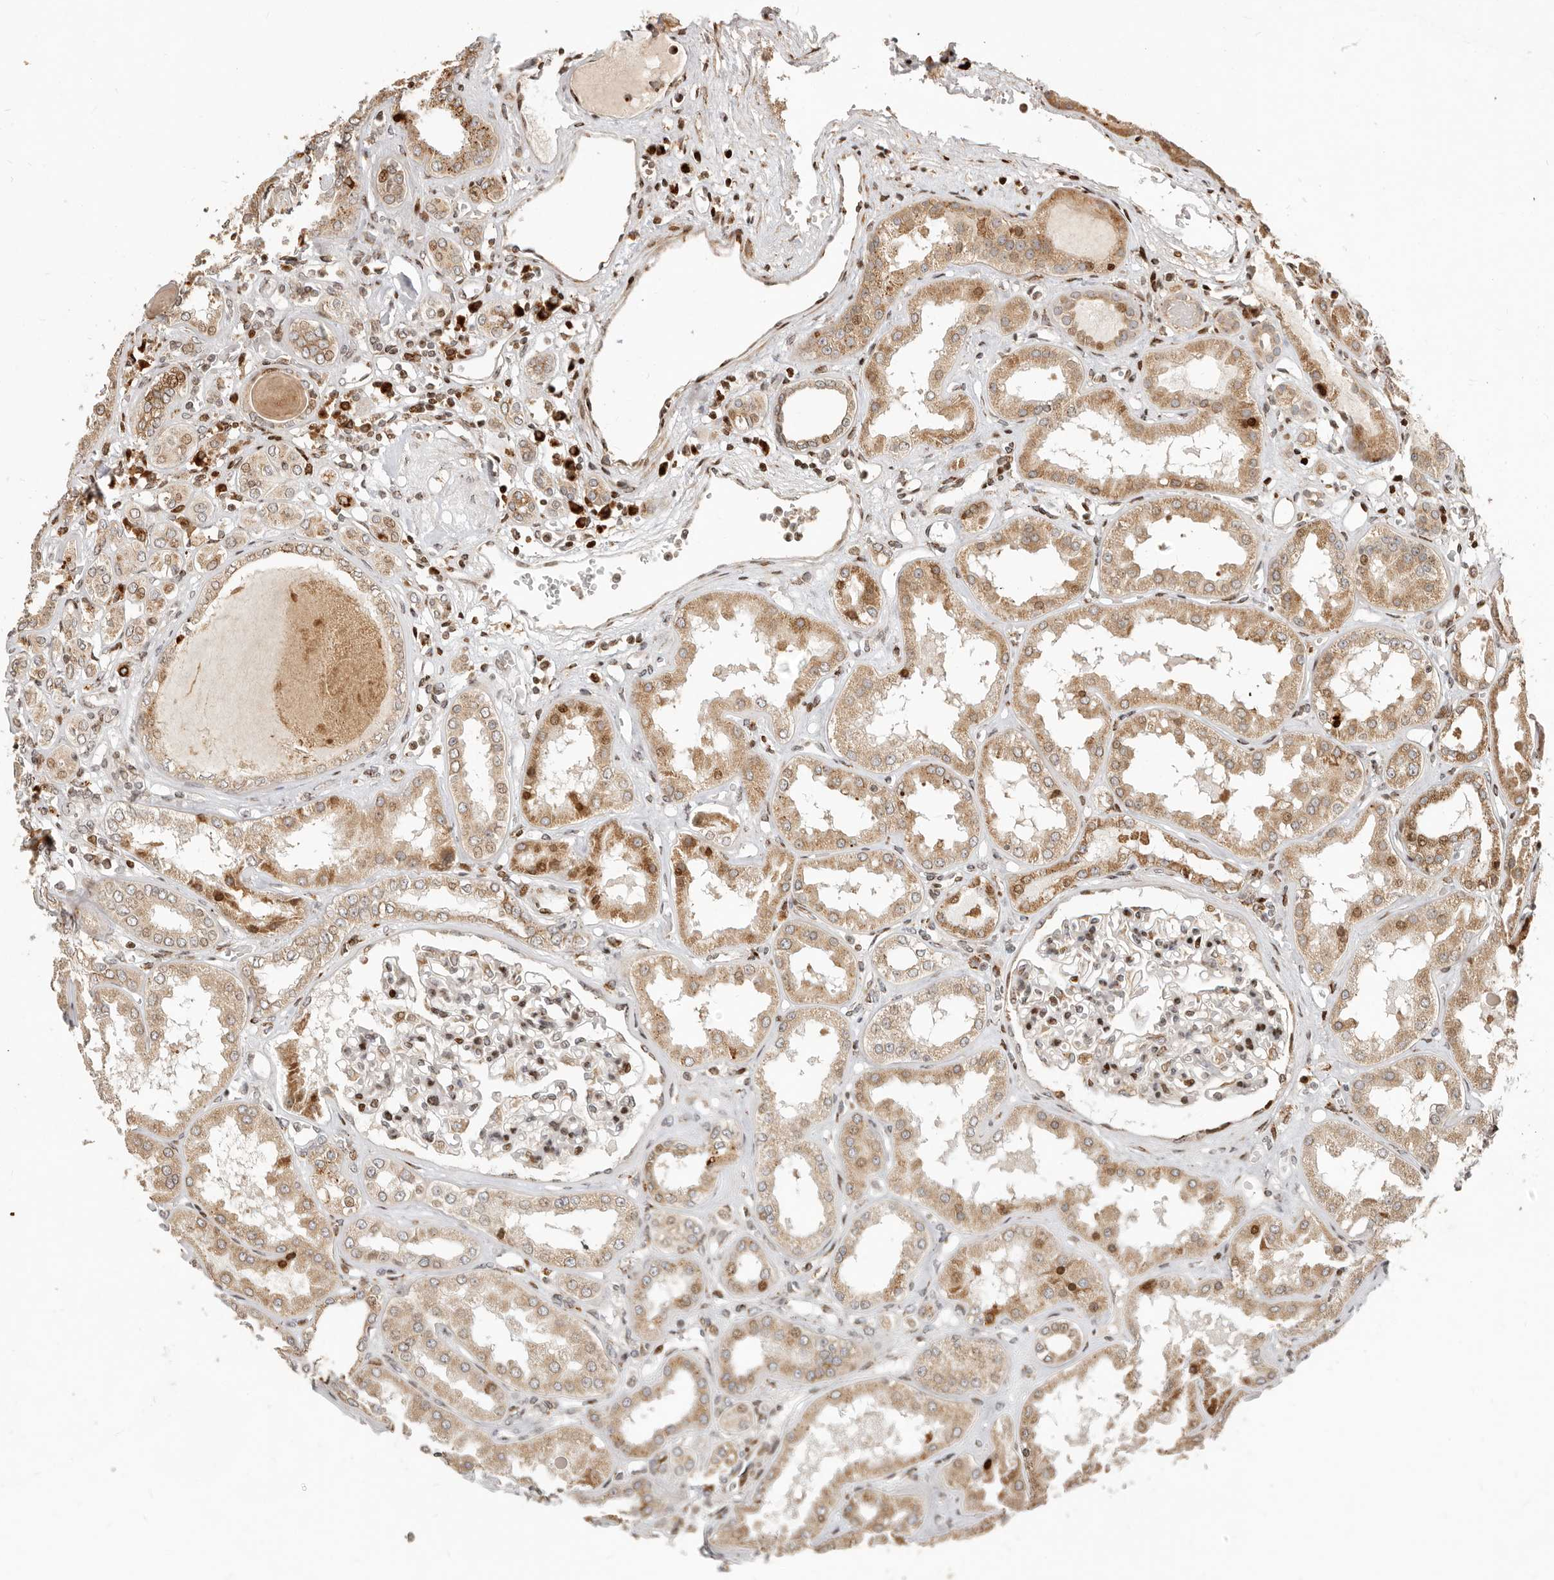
{"staining": {"intensity": "moderate", "quantity": "25%-75%", "location": "cytoplasmic/membranous"}, "tissue": "kidney", "cell_type": "Cells in glomeruli", "image_type": "normal", "snomed": [{"axis": "morphology", "description": "Normal tissue, NOS"}, {"axis": "topography", "description": "Kidney"}], "caption": "Immunohistochemical staining of unremarkable human kidney demonstrates 25%-75% levels of moderate cytoplasmic/membranous protein expression in about 25%-75% of cells in glomeruli.", "gene": "TRIM4", "patient": {"sex": "female", "age": 56}}